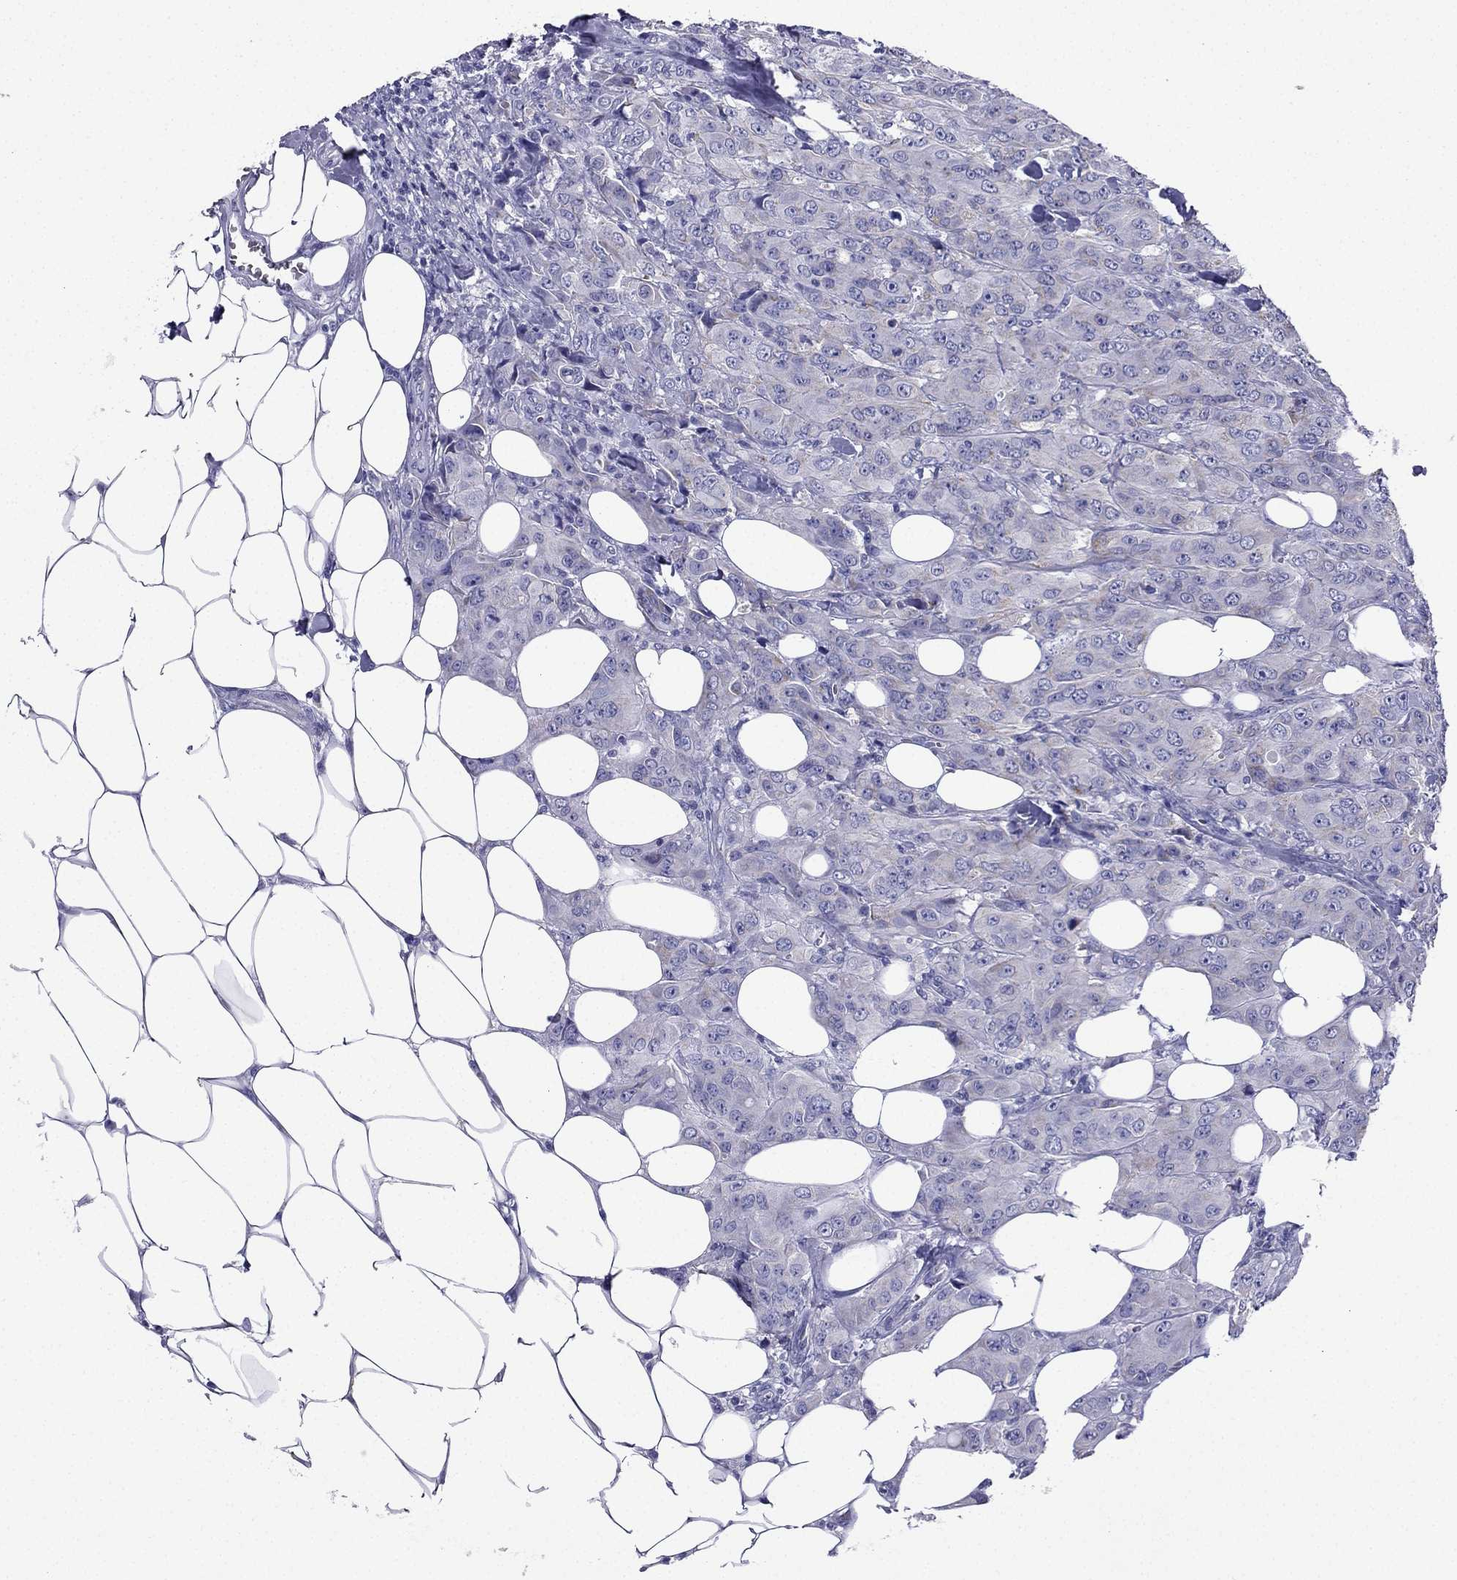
{"staining": {"intensity": "weak", "quantity": "<25%", "location": "cytoplasmic/membranous"}, "tissue": "breast cancer", "cell_type": "Tumor cells", "image_type": "cancer", "snomed": [{"axis": "morphology", "description": "Duct carcinoma"}, {"axis": "topography", "description": "Breast"}], "caption": "This is a photomicrograph of IHC staining of breast intraductal carcinoma, which shows no positivity in tumor cells.", "gene": "KIF5A", "patient": {"sex": "female", "age": 43}}